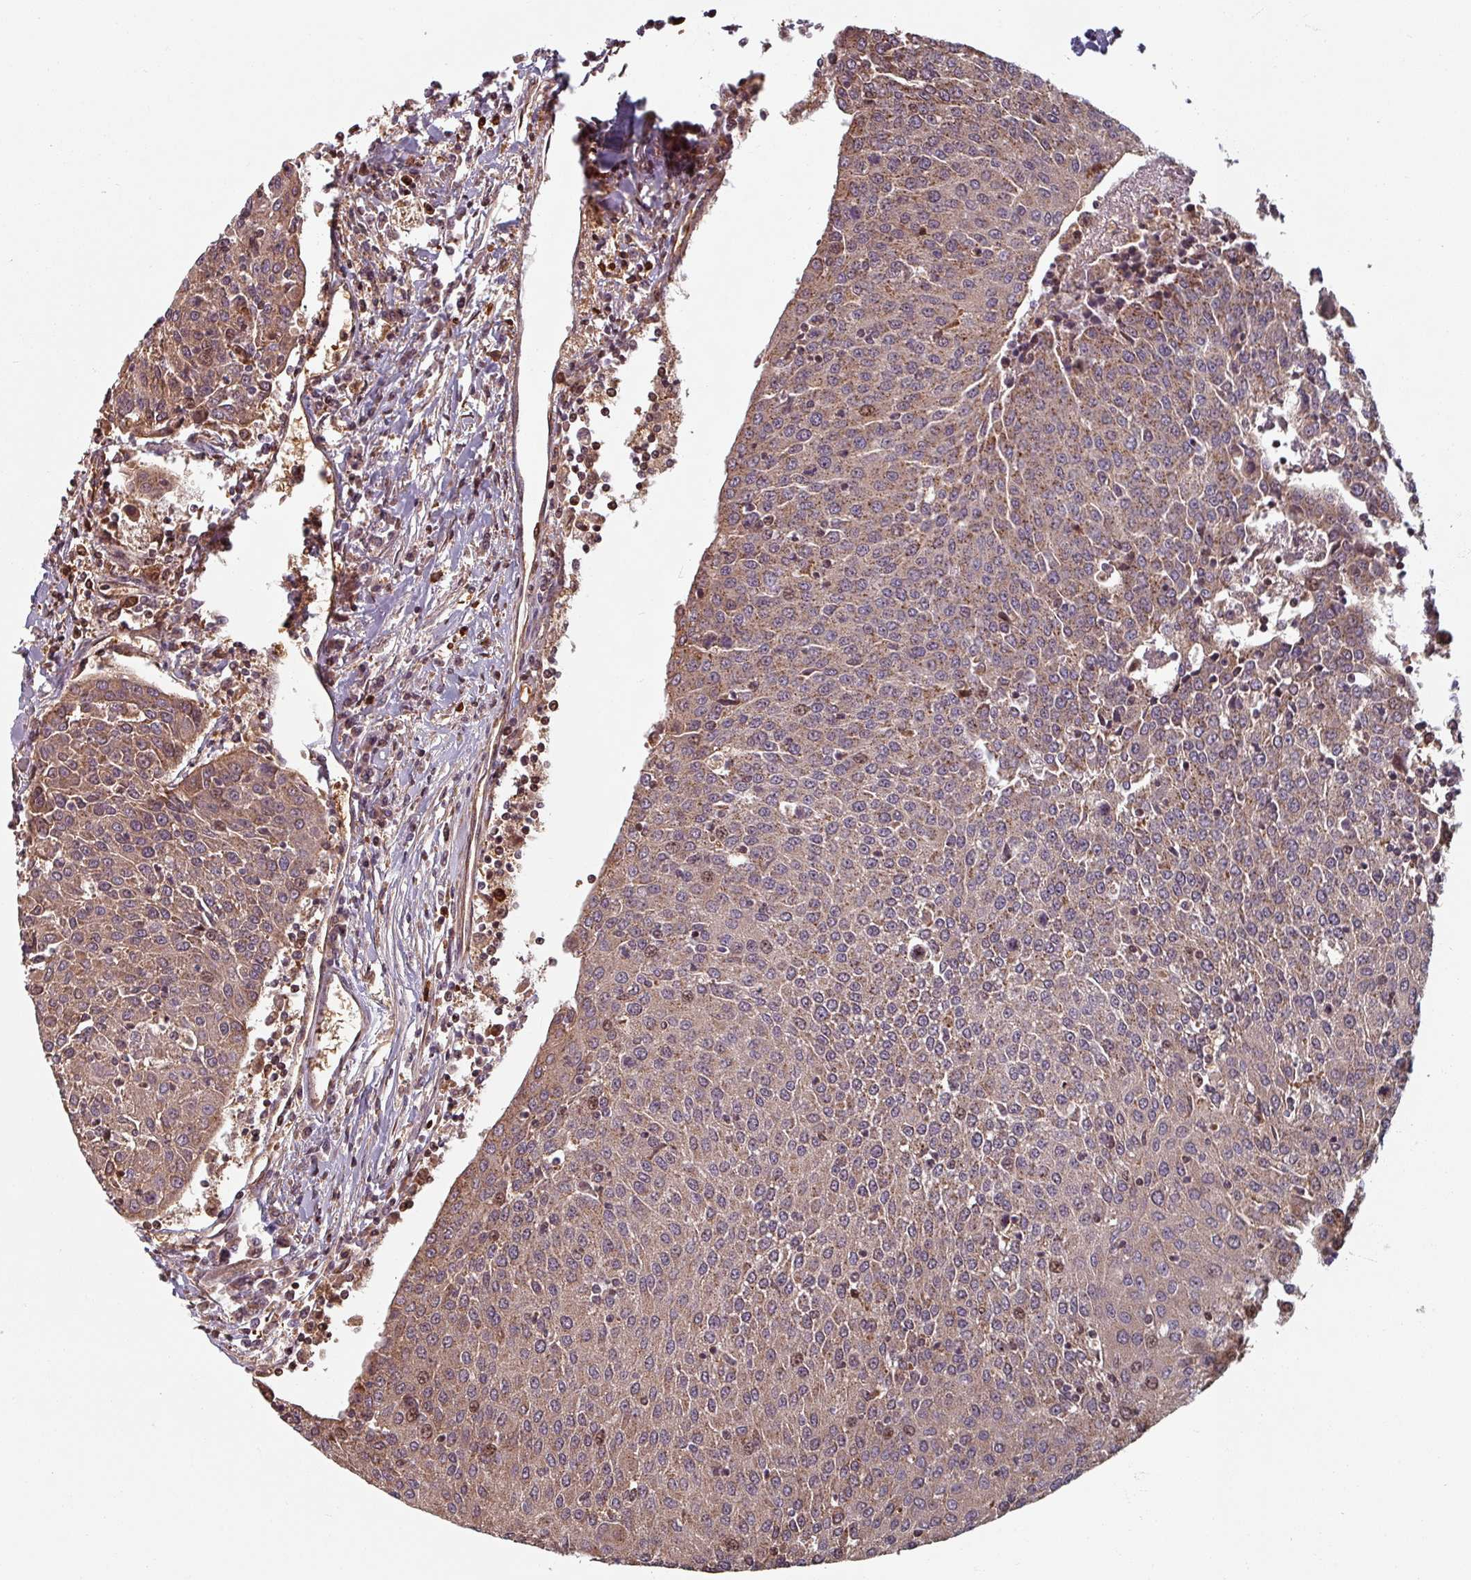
{"staining": {"intensity": "weak", "quantity": "25%-75%", "location": "cytoplasmic/membranous"}, "tissue": "urothelial cancer", "cell_type": "Tumor cells", "image_type": "cancer", "snomed": [{"axis": "morphology", "description": "Urothelial carcinoma, High grade"}, {"axis": "topography", "description": "Urinary bladder"}], "caption": "High-grade urothelial carcinoma was stained to show a protein in brown. There is low levels of weak cytoplasmic/membranous positivity in about 25%-75% of tumor cells.", "gene": "EID1", "patient": {"sex": "female", "age": 85}}